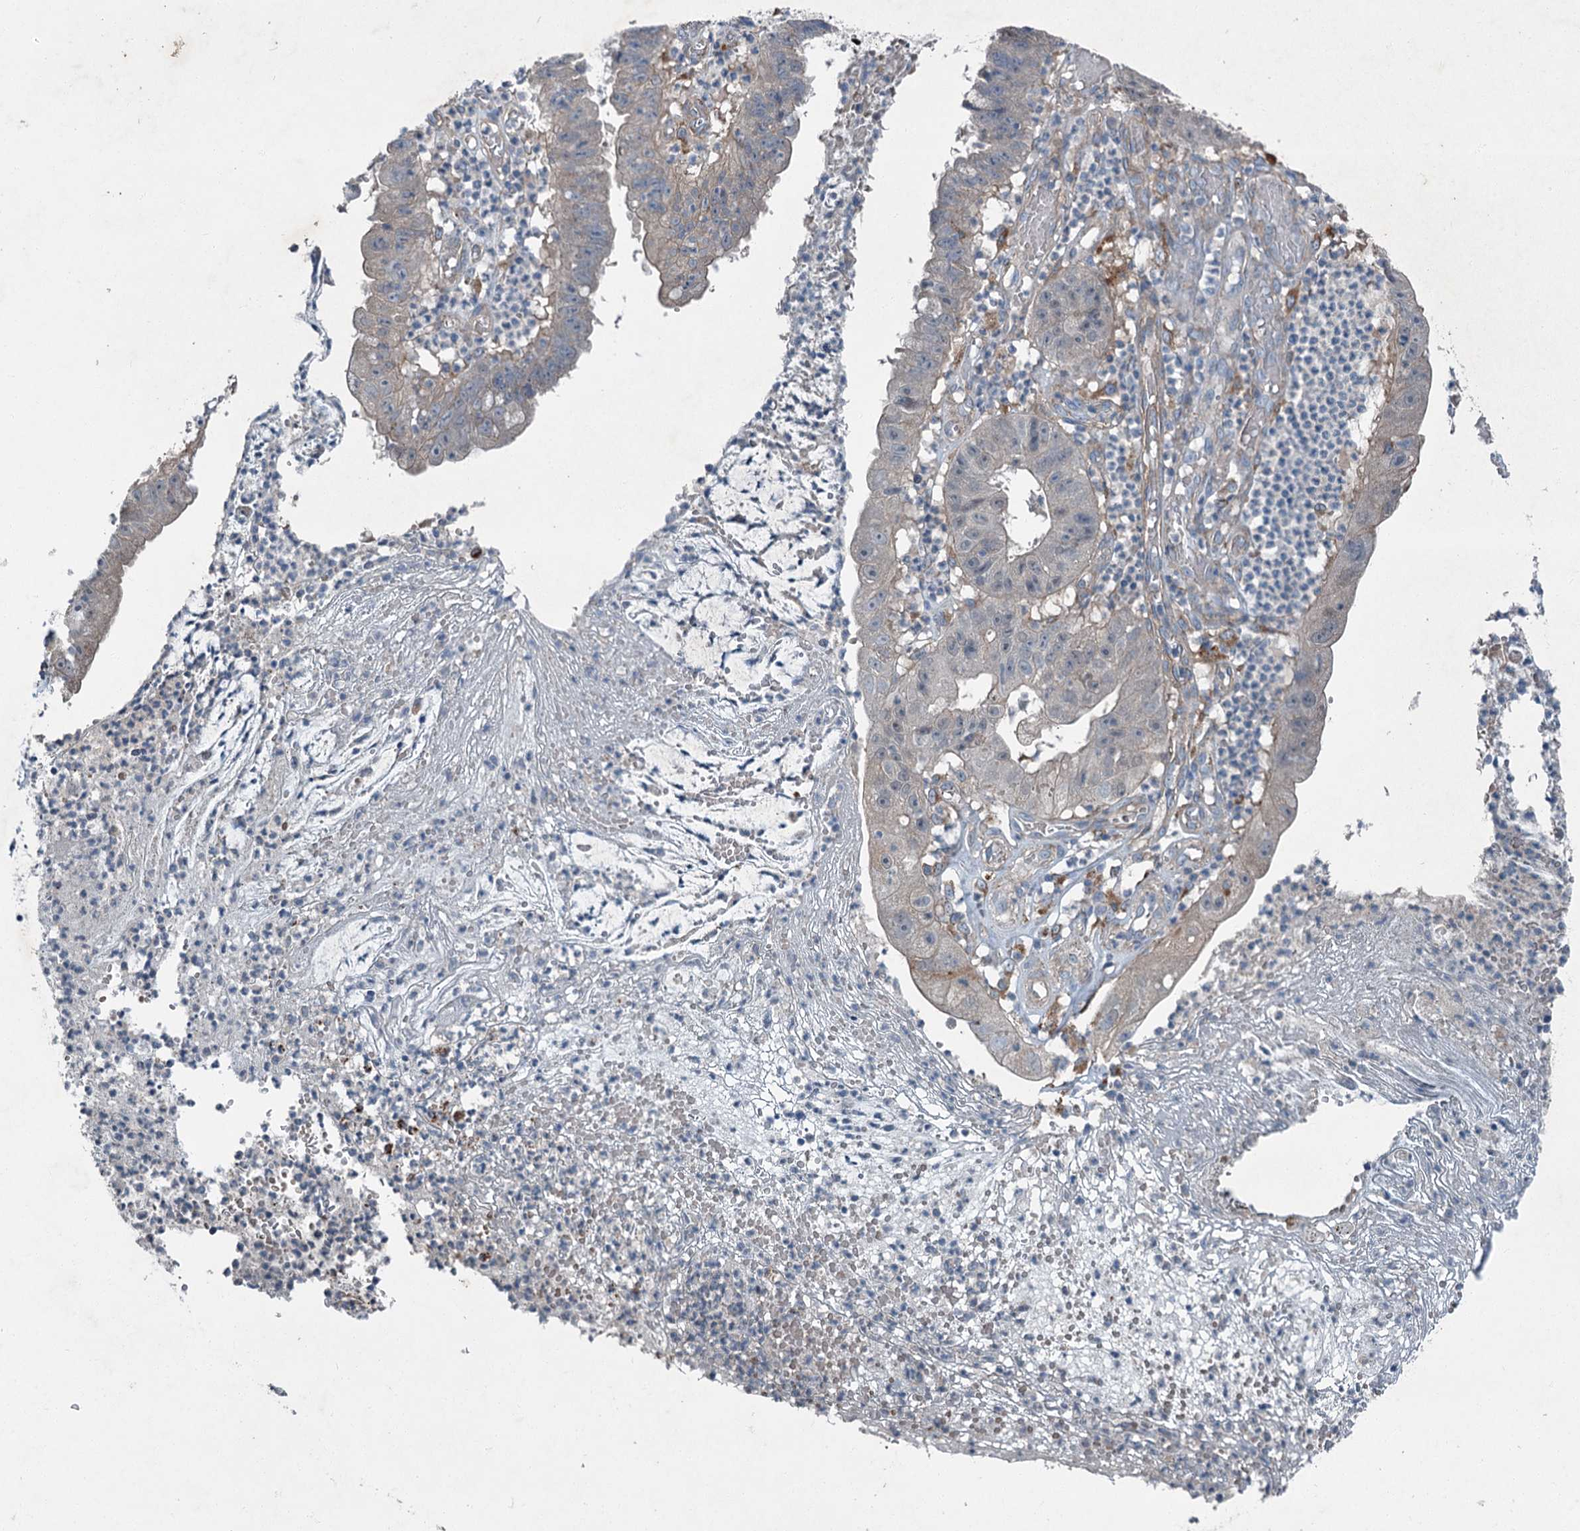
{"staining": {"intensity": "weak", "quantity": "25%-75%", "location": "cytoplasmic/membranous"}, "tissue": "stomach cancer", "cell_type": "Tumor cells", "image_type": "cancer", "snomed": [{"axis": "morphology", "description": "Adenocarcinoma, NOS"}, {"axis": "topography", "description": "Stomach"}], "caption": "Human stomach cancer (adenocarcinoma) stained with a brown dye exhibits weak cytoplasmic/membranous positive expression in about 25%-75% of tumor cells.", "gene": "AXL", "patient": {"sex": "male", "age": 59}}